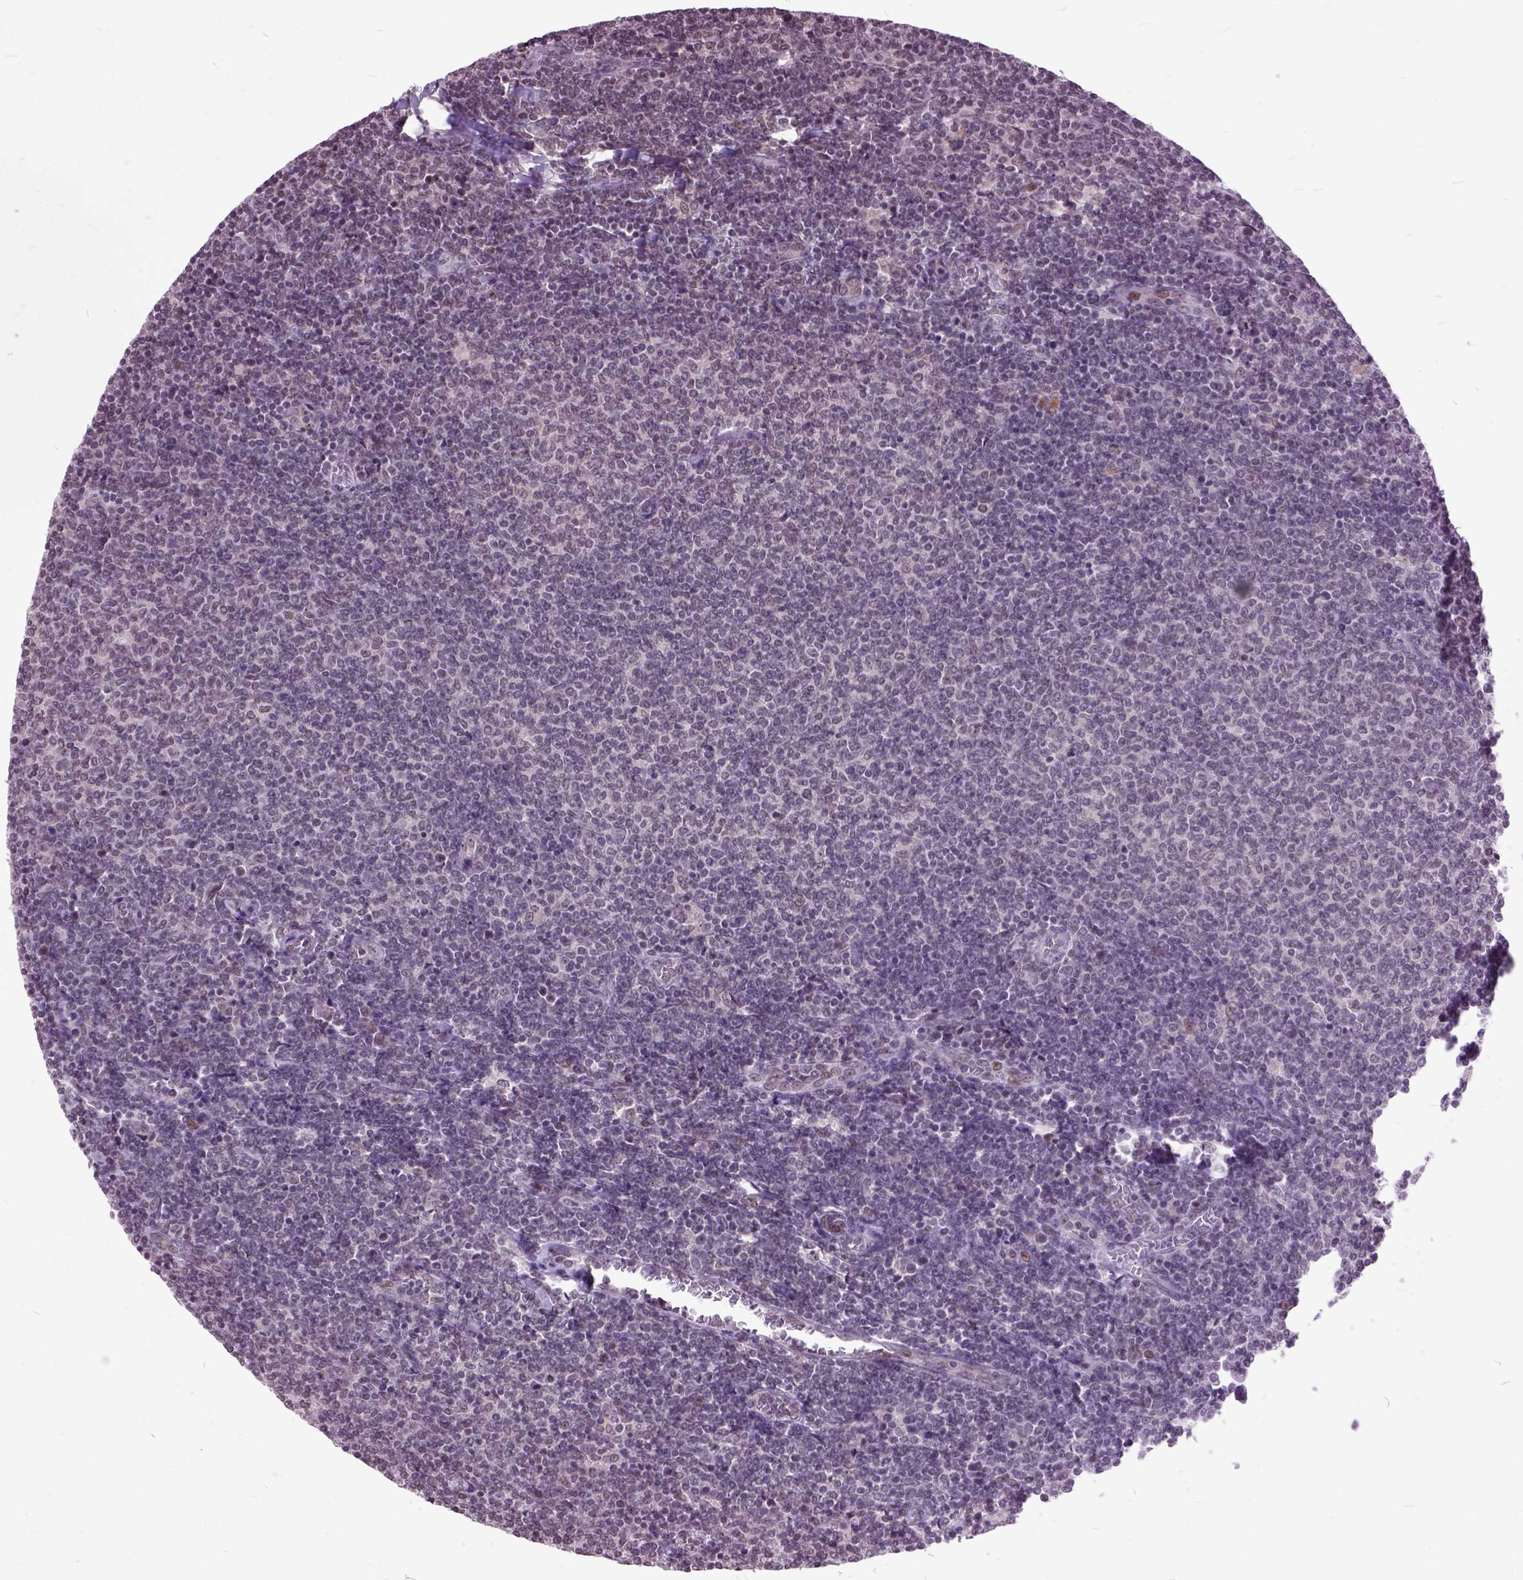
{"staining": {"intensity": "negative", "quantity": "none", "location": "none"}, "tissue": "lymphoma", "cell_type": "Tumor cells", "image_type": "cancer", "snomed": [{"axis": "morphology", "description": "Malignant lymphoma, non-Hodgkin's type, Low grade"}, {"axis": "topography", "description": "Lymph node"}], "caption": "Immunohistochemistry micrograph of neoplastic tissue: lymphoma stained with DAB (3,3'-diaminobenzidine) displays no significant protein staining in tumor cells.", "gene": "ORC5", "patient": {"sex": "male", "age": 52}}